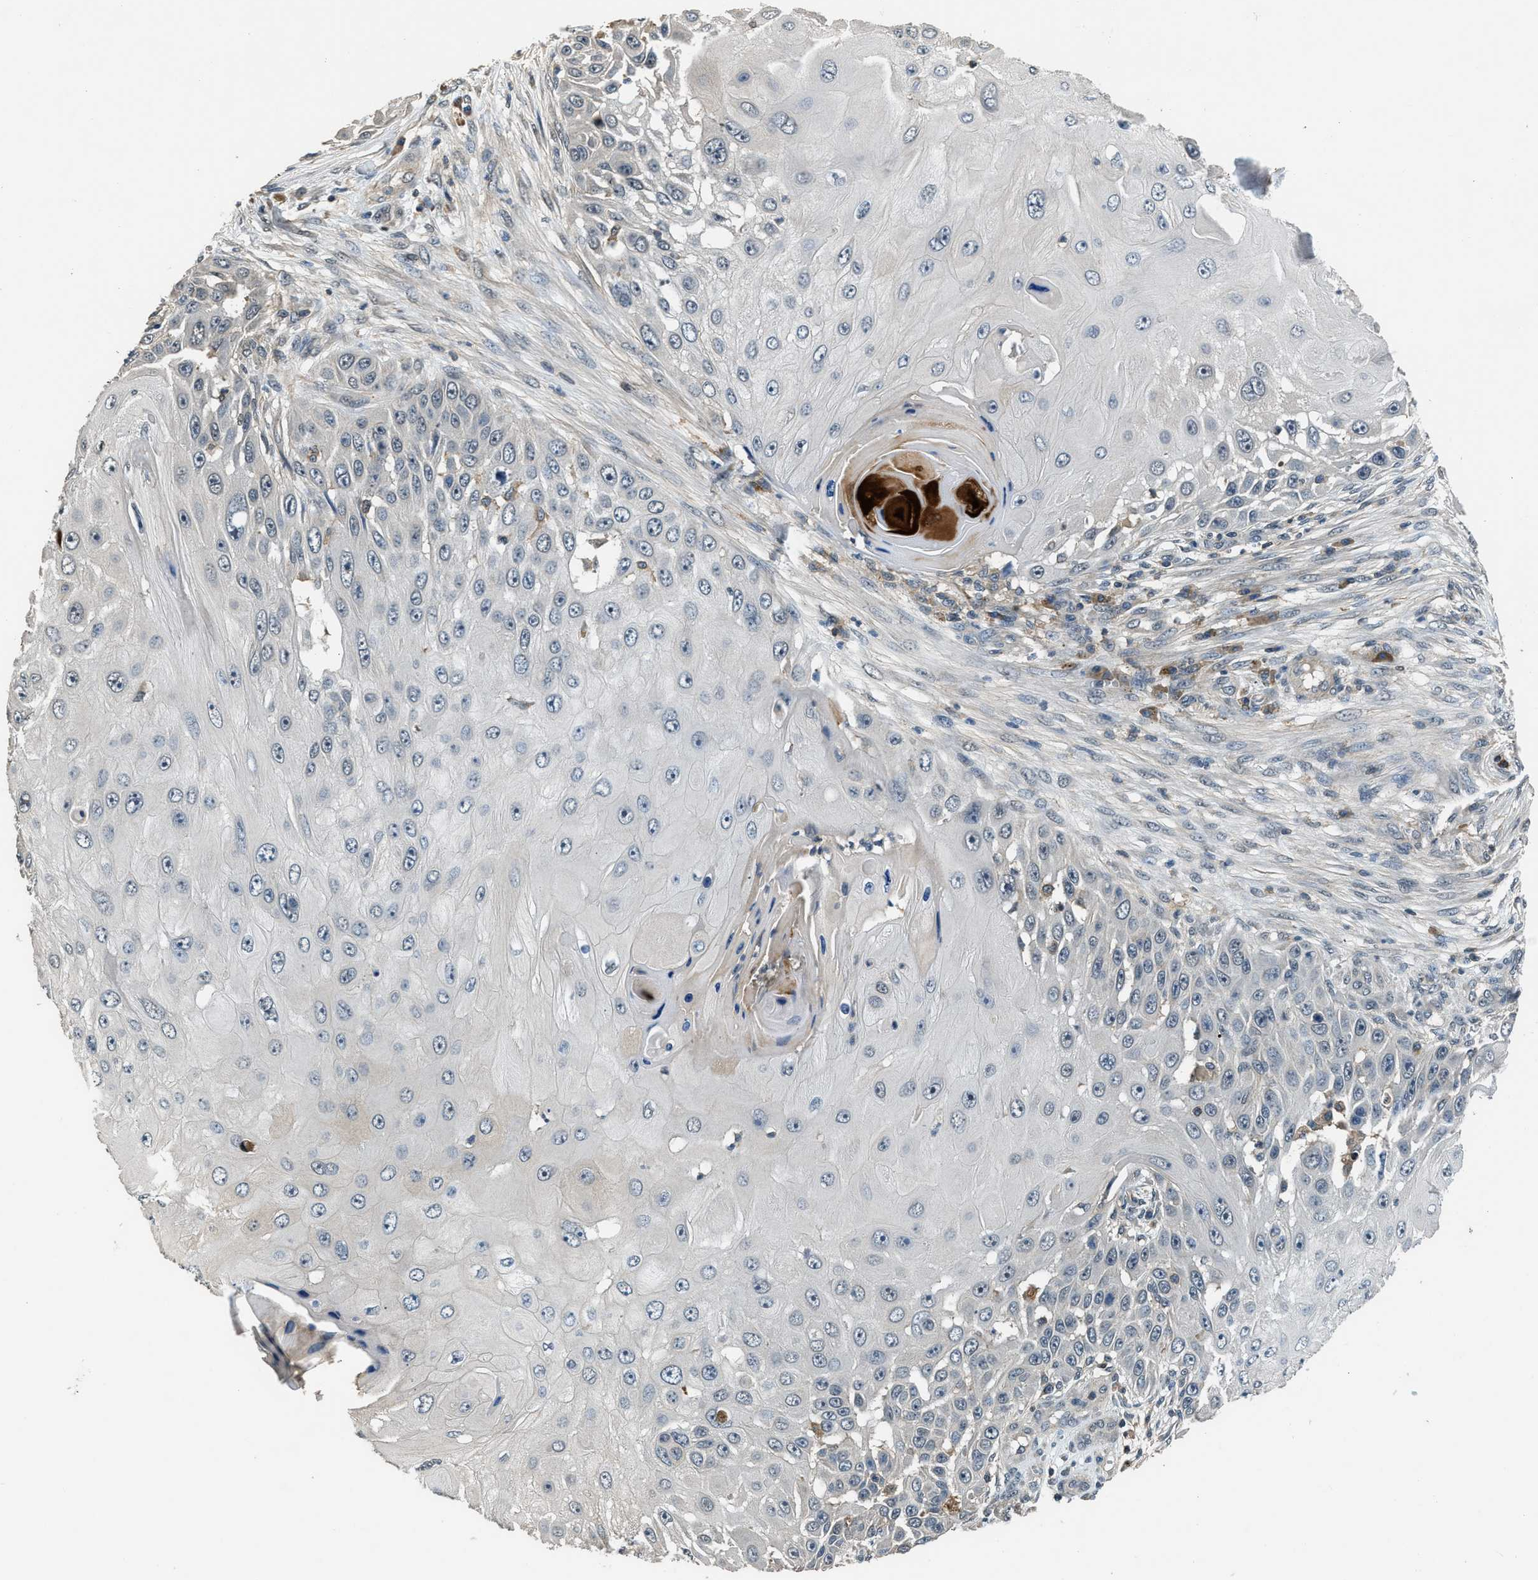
{"staining": {"intensity": "negative", "quantity": "none", "location": "none"}, "tissue": "skin cancer", "cell_type": "Tumor cells", "image_type": "cancer", "snomed": [{"axis": "morphology", "description": "Squamous cell carcinoma, NOS"}, {"axis": "topography", "description": "Skin"}], "caption": "An image of skin cancer stained for a protein displays no brown staining in tumor cells. Brightfield microscopy of IHC stained with DAB (brown) and hematoxylin (blue), captured at high magnification.", "gene": "SLC15A4", "patient": {"sex": "female", "age": 44}}